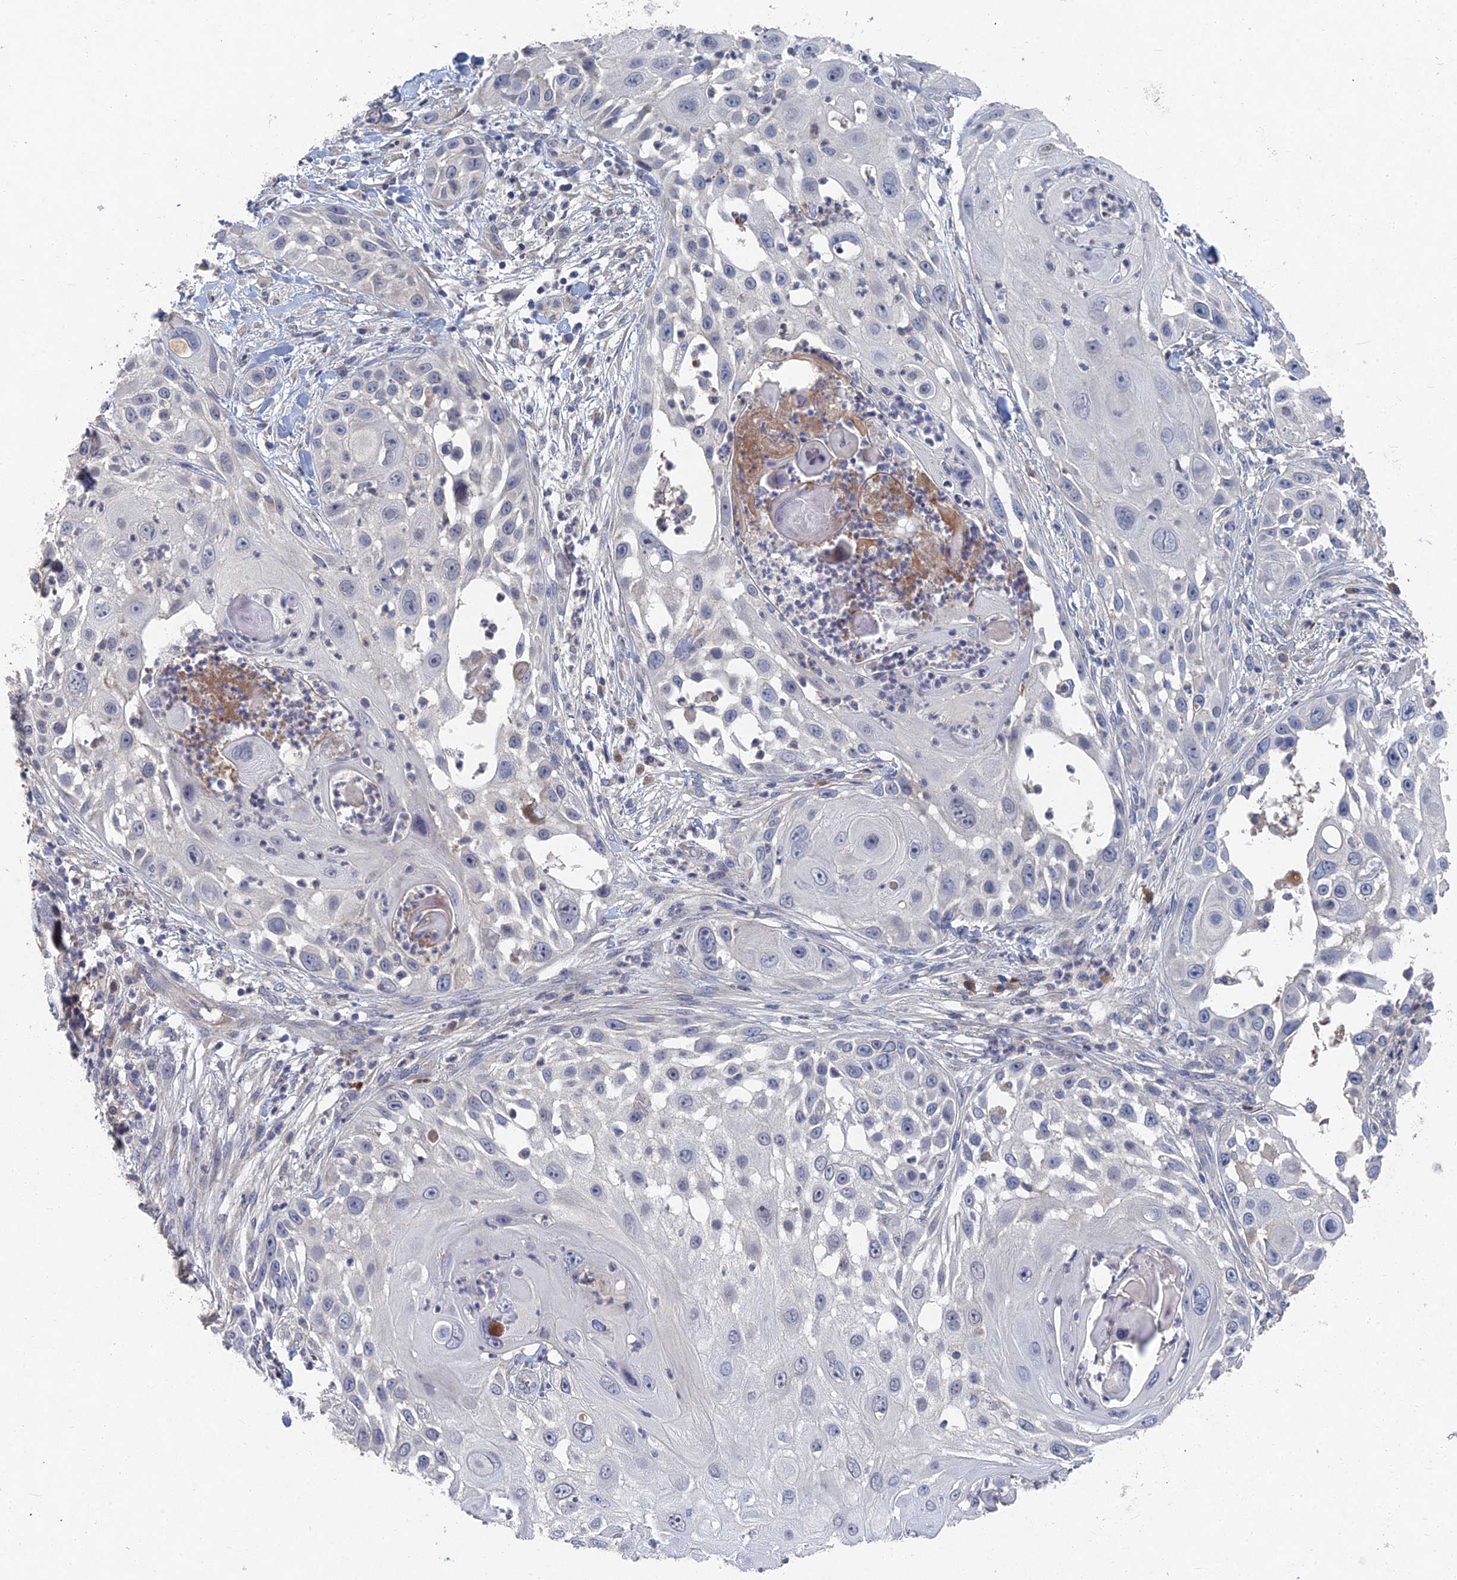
{"staining": {"intensity": "negative", "quantity": "none", "location": "none"}, "tissue": "skin cancer", "cell_type": "Tumor cells", "image_type": "cancer", "snomed": [{"axis": "morphology", "description": "Squamous cell carcinoma, NOS"}, {"axis": "topography", "description": "Skin"}], "caption": "Immunohistochemistry of human squamous cell carcinoma (skin) reveals no staining in tumor cells. (Immunohistochemistry (ihc), brightfield microscopy, high magnification).", "gene": "GNA15", "patient": {"sex": "female", "age": 44}}